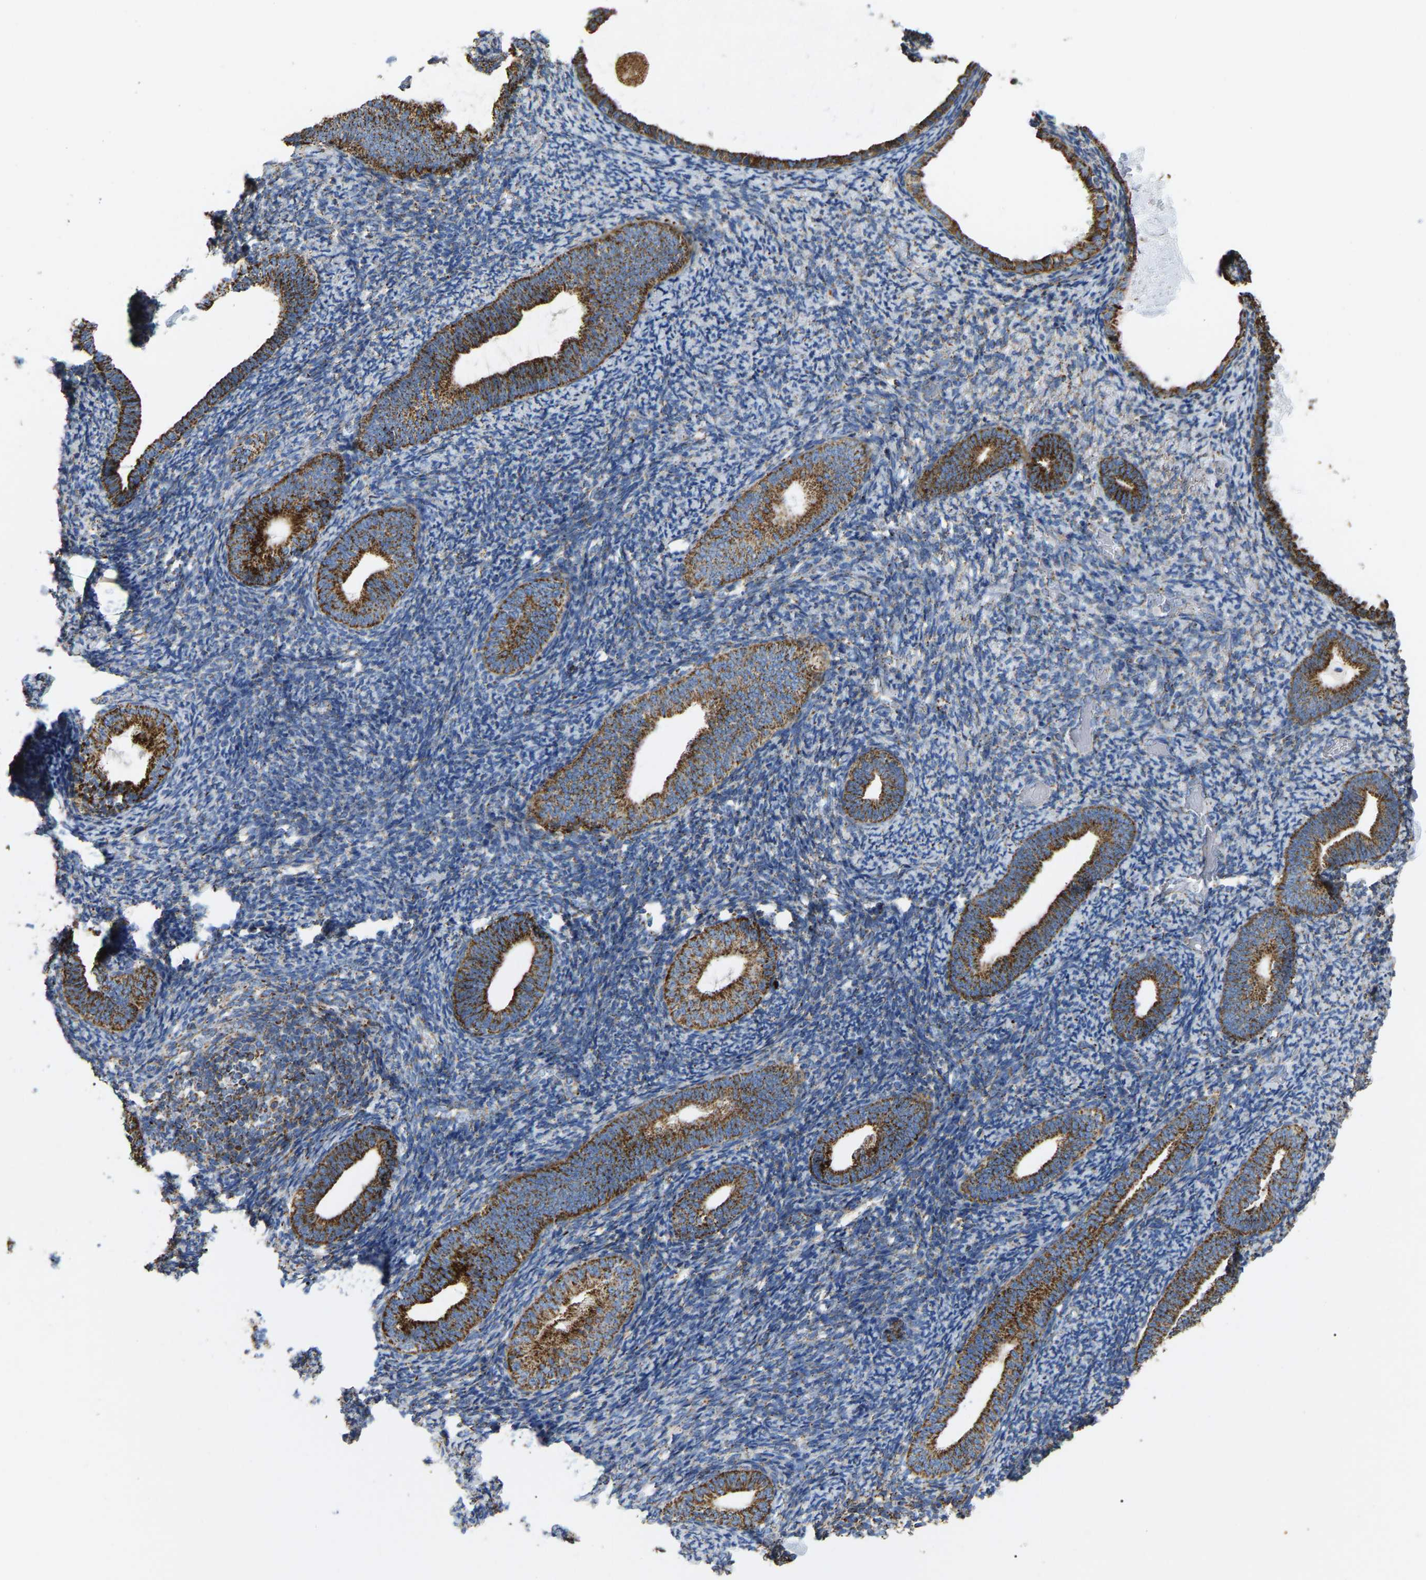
{"staining": {"intensity": "weak", "quantity": ">75%", "location": "cytoplasmic/membranous"}, "tissue": "endometrium", "cell_type": "Cells in endometrial stroma", "image_type": "normal", "snomed": [{"axis": "morphology", "description": "Normal tissue, NOS"}, {"axis": "topography", "description": "Endometrium"}], "caption": "Immunohistochemistry (IHC) (DAB (3,3'-diaminobenzidine)) staining of normal human endometrium reveals weak cytoplasmic/membranous protein positivity in about >75% of cells in endometrial stroma. (Brightfield microscopy of DAB IHC at high magnification).", "gene": "HIBADH", "patient": {"sex": "female", "age": 66}}